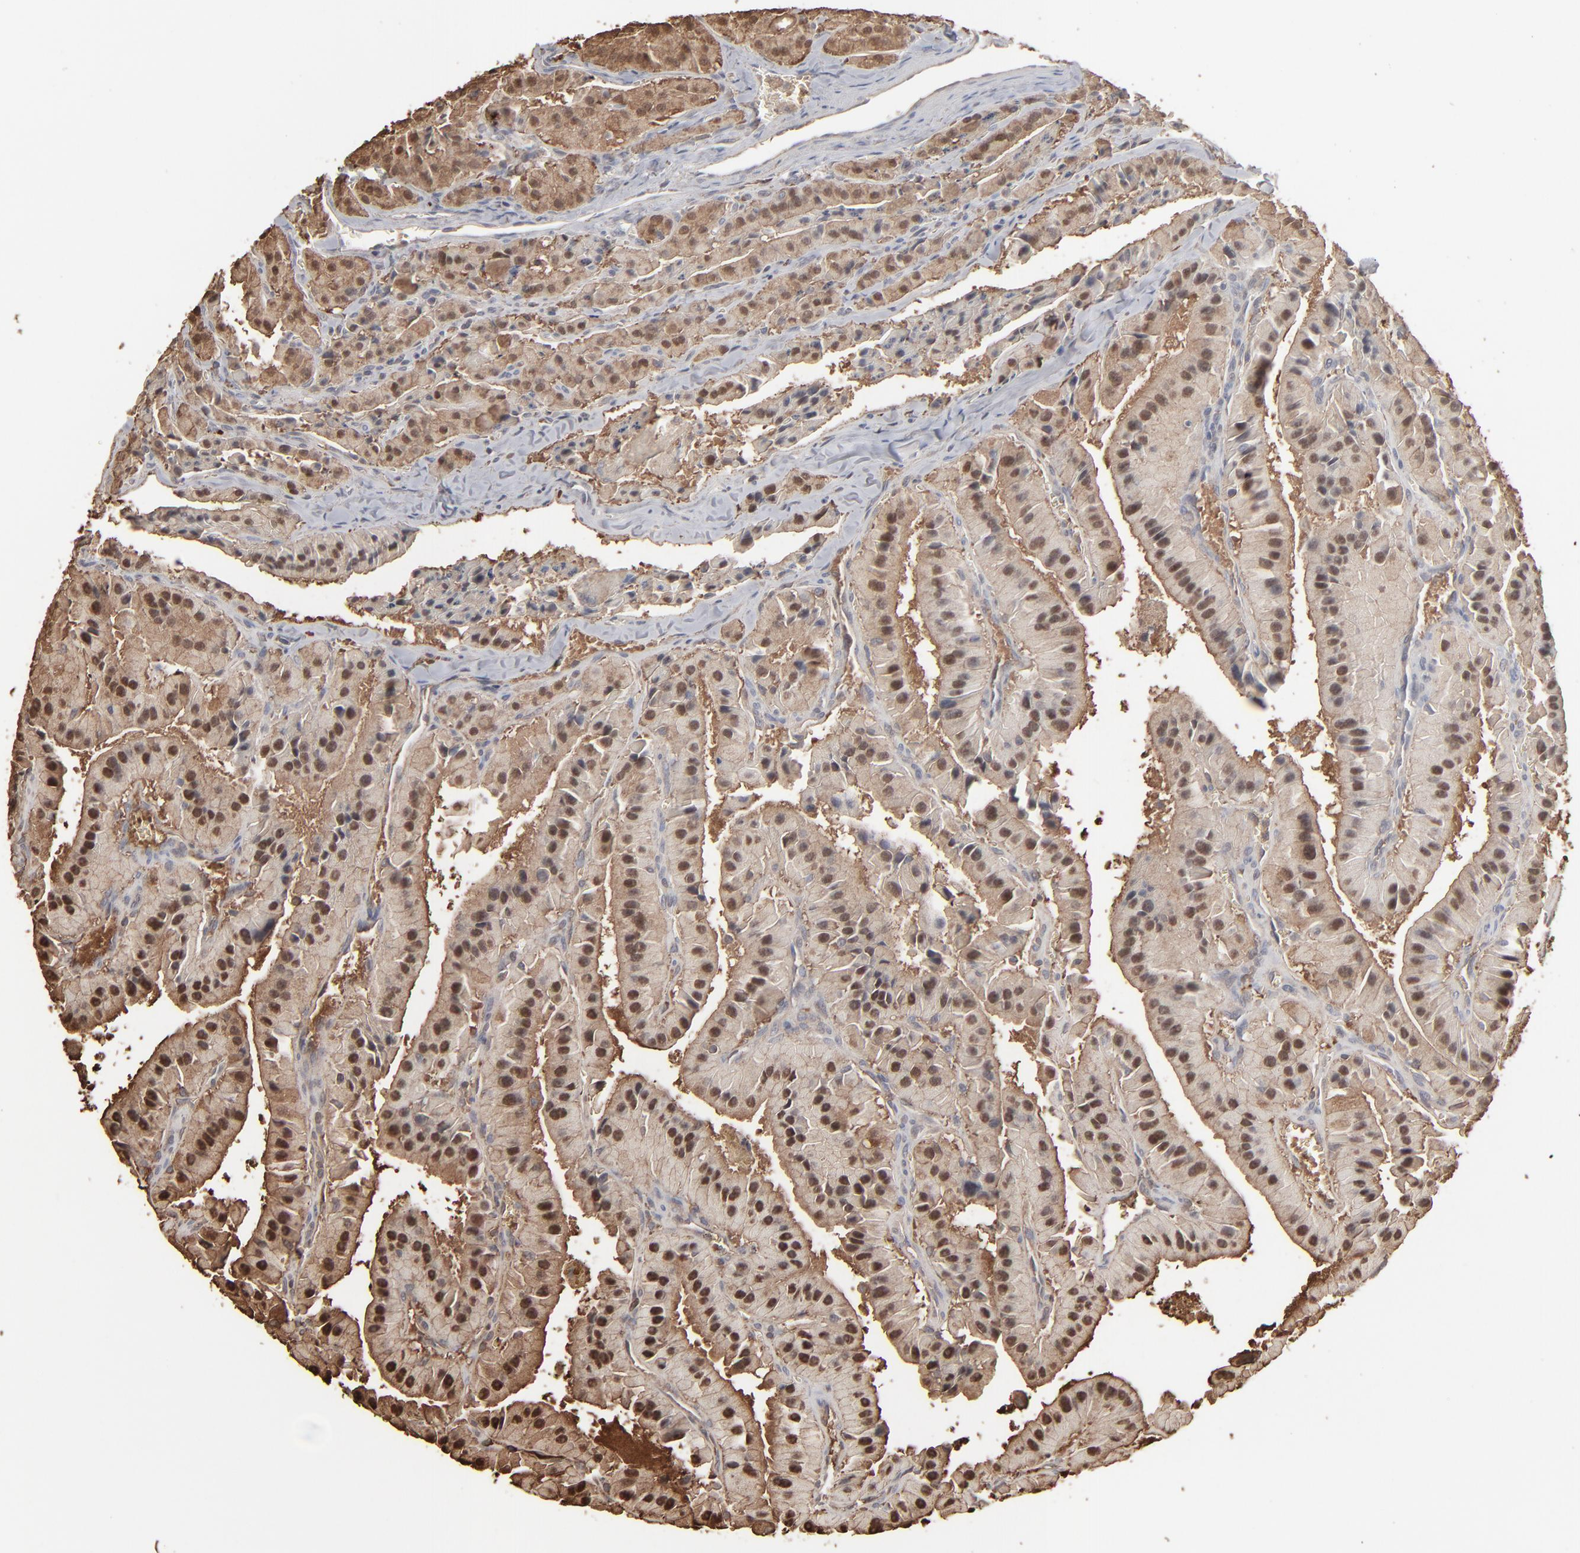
{"staining": {"intensity": "strong", "quantity": ">75%", "location": "cytoplasmic/membranous,nuclear"}, "tissue": "thyroid cancer", "cell_type": "Tumor cells", "image_type": "cancer", "snomed": [{"axis": "morphology", "description": "Carcinoma, NOS"}, {"axis": "topography", "description": "Thyroid gland"}], "caption": "Human carcinoma (thyroid) stained for a protein (brown) reveals strong cytoplasmic/membranous and nuclear positive staining in approximately >75% of tumor cells.", "gene": "NME1-NME2", "patient": {"sex": "male", "age": 76}}